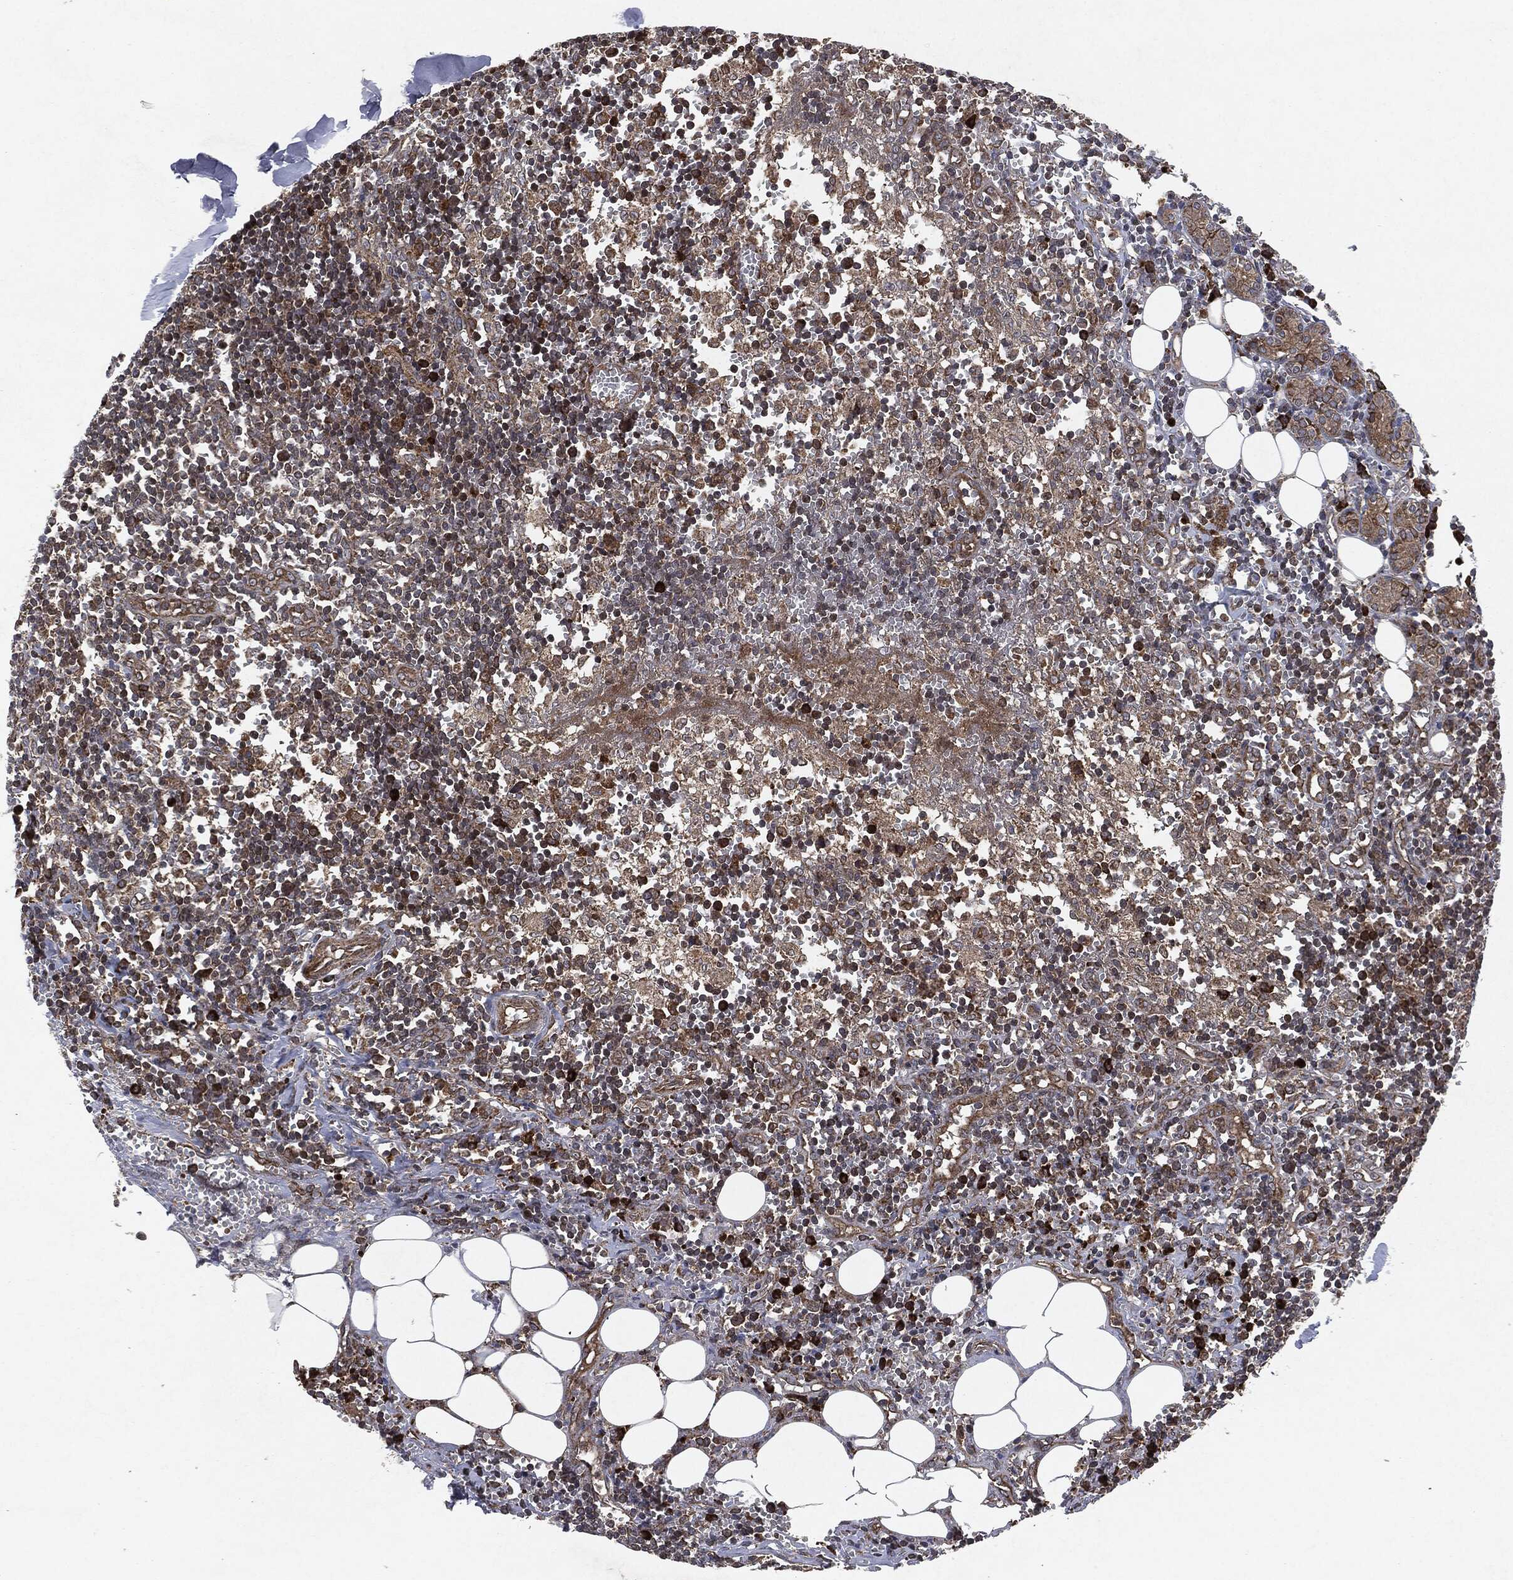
{"staining": {"intensity": "strong", "quantity": "<25%", "location": "cytoplasmic/membranous"}, "tissue": "lymph node", "cell_type": "Non-germinal center cells", "image_type": "normal", "snomed": [{"axis": "morphology", "description": "Normal tissue, NOS"}, {"axis": "topography", "description": "Lymph node"}, {"axis": "topography", "description": "Salivary gland"}], "caption": "A brown stain labels strong cytoplasmic/membranous expression of a protein in non-germinal center cells of benign lymph node.", "gene": "RAF1", "patient": {"sex": "male", "age": 78}}